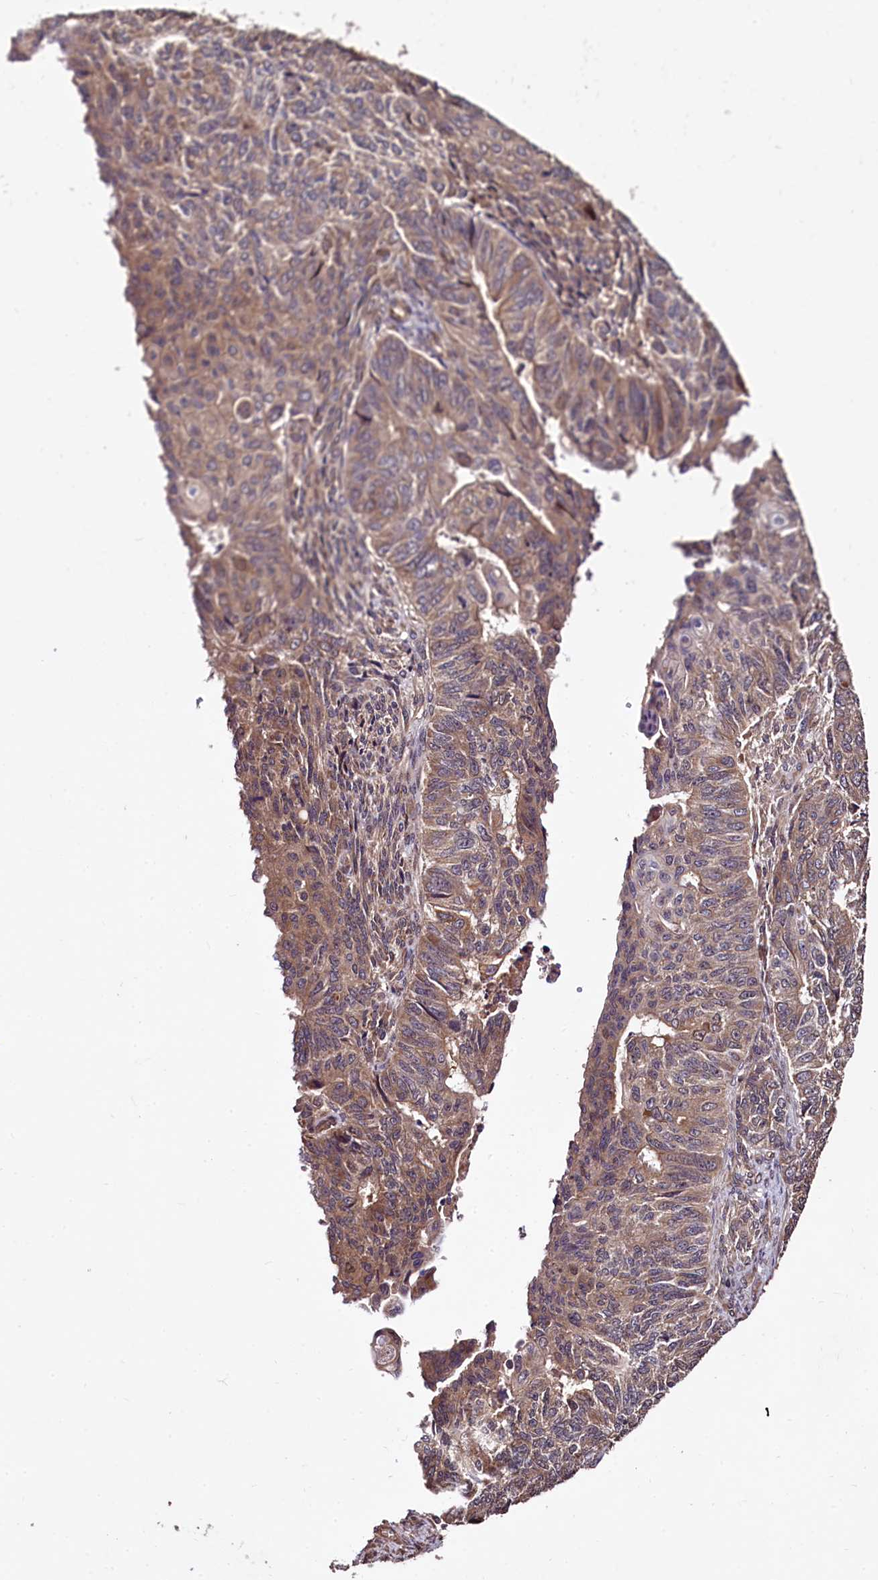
{"staining": {"intensity": "moderate", "quantity": ">75%", "location": "cytoplasmic/membranous"}, "tissue": "endometrial cancer", "cell_type": "Tumor cells", "image_type": "cancer", "snomed": [{"axis": "morphology", "description": "Adenocarcinoma, NOS"}, {"axis": "topography", "description": "Endometrium"}], "caption": "Protein expression analysis of endometrial cancer (adenocarcinoma) displays moderate cytoplasmic/membranous staining in about >75% of tumor cells. (Brightfield microscopy of DAB IHC at high magnification).", "gene": "TBCEL", "patient": {"sex": "female", "age": 32}}